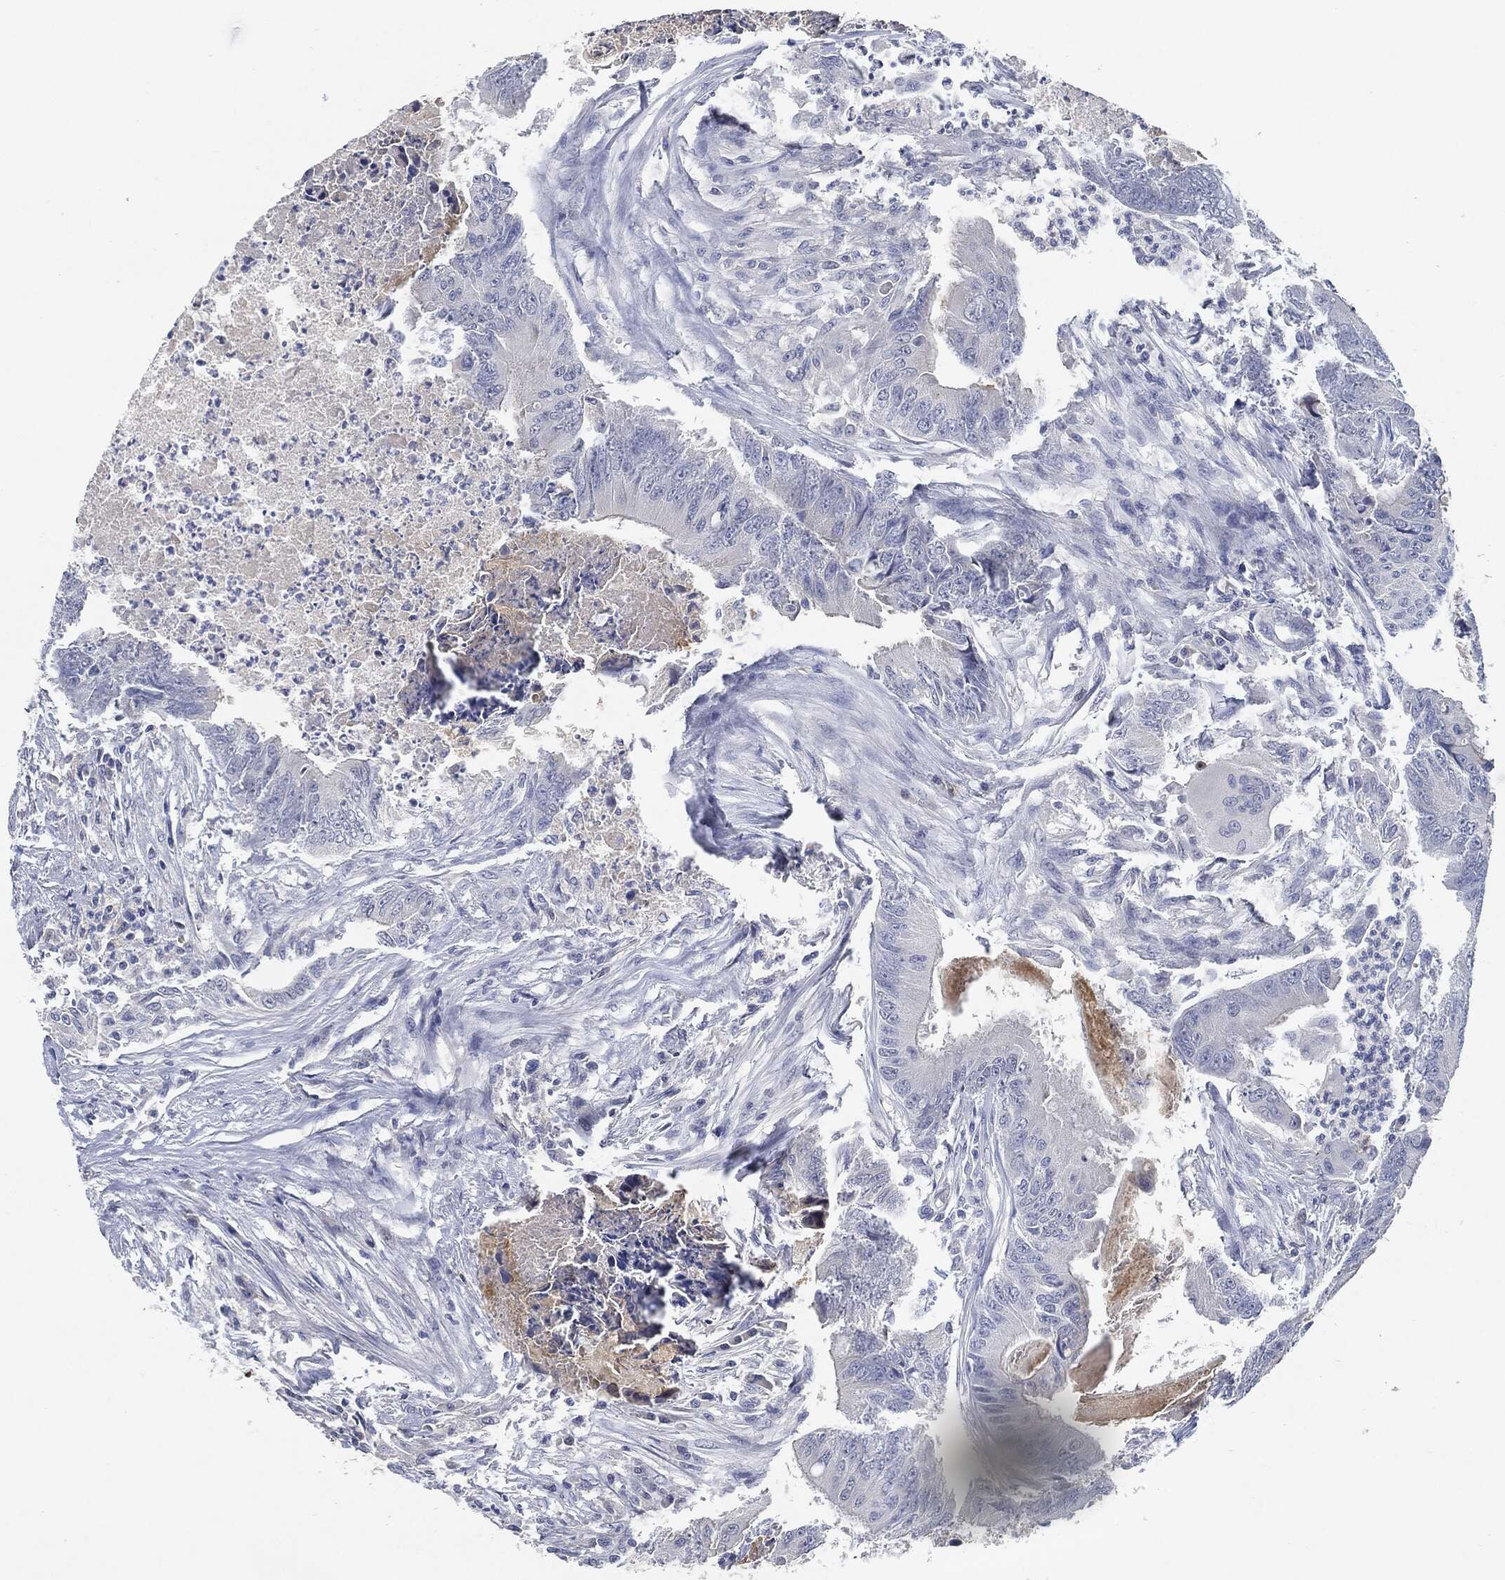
{"staining": {"intensity": "negative", "quantity": "none", "location": "none"}, "tissue": "colorectal cancer", "cell_type": "Tumor cells", "image_type": "cancer", "snomed": [{"axis": "morphology", "description": "Adenocarcinoma, NOS"}, {"axis": "topography", "description": "Colon"}], "caption": "Immunohistochemistry (IHC) photomicrograph of neoplastic tissue: human colorectal cancer stained with DAB reveals no significant protein positivity in tumor cells.", "gene": "NTRK1", "patient": {"sex": "male", "age": 84}}